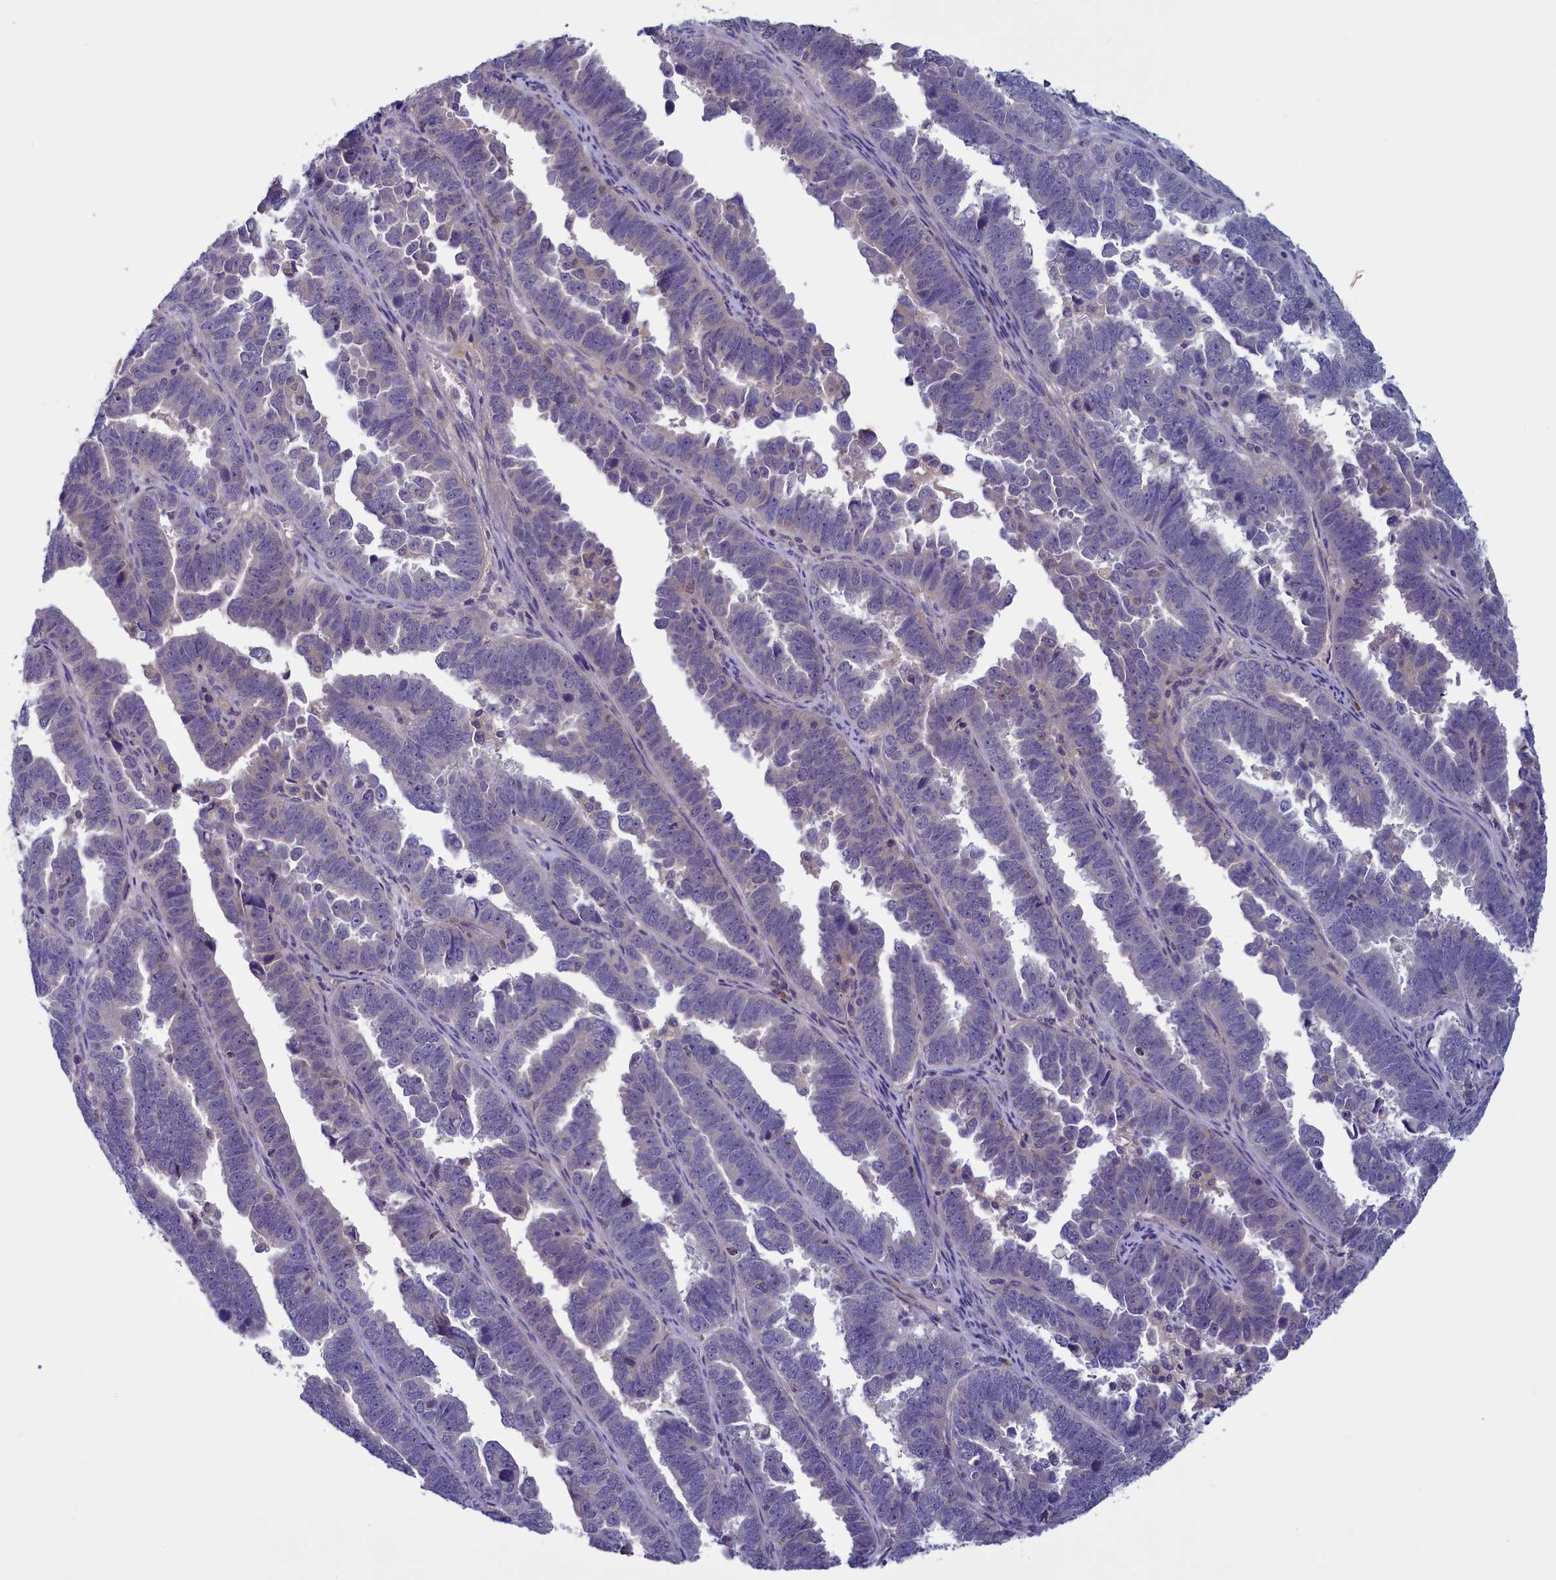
{"staining": {"intensity": "negative", "quantity": "none", "location": "none"}, "tissue": "endometrial cancer", "cell_type": "Tumor cells", "image_type": "cancer", "snomed": [{"axis": "morphology", "description": "Adenocarcinoma, NOS"}, {"axis": "topography", "description": "Endometrium"}], "caption": "Tumor cells are negative for brown protein staining in endometrial cancer.", "gene": "NUBP1", "patient": {"sex": "female", "age": 75}}